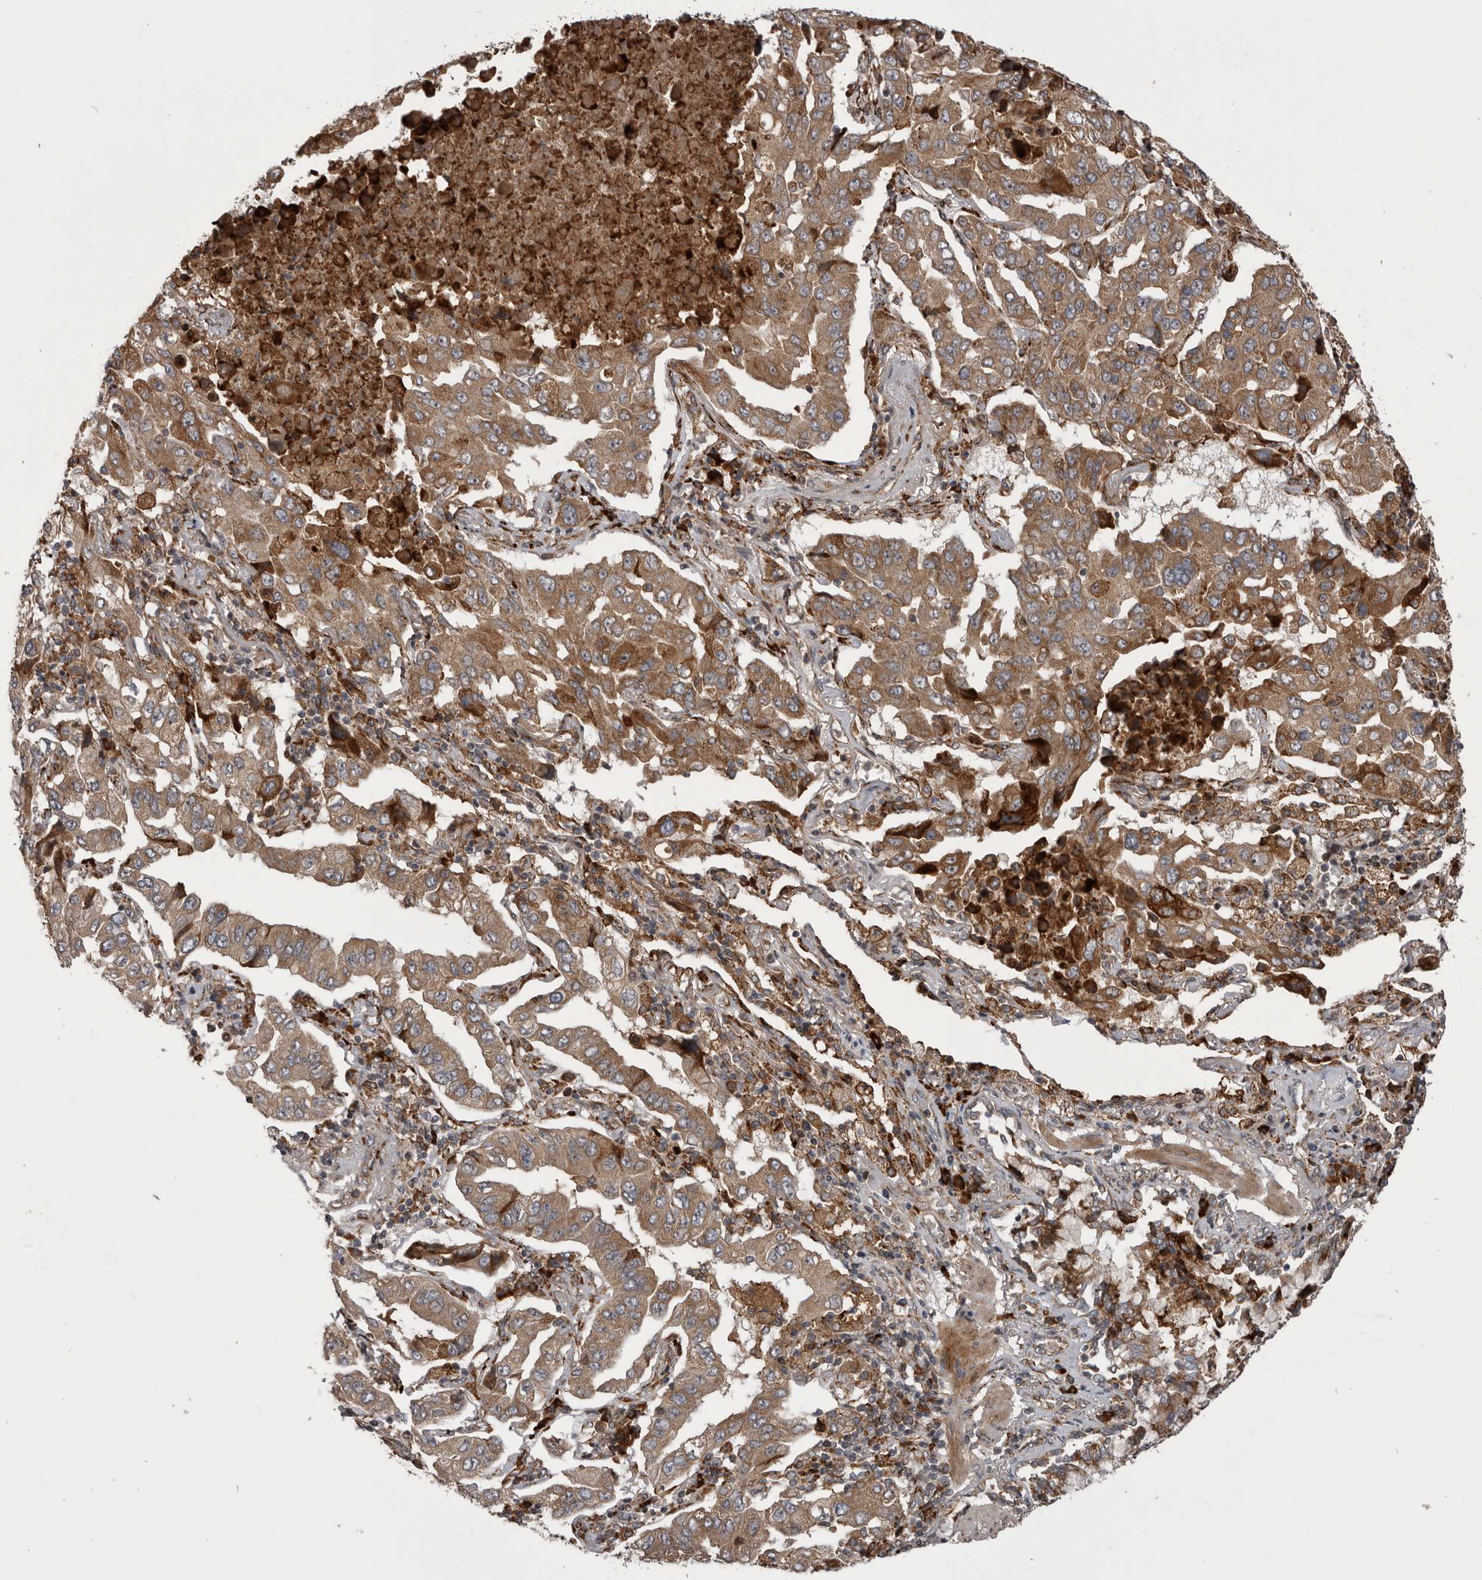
{"staining": {"intensity": "moderate", "quantity": ">75%", "location": "cytoplasmic/membranous"}, "tissue": "lung cancer", "cell_type": "Tumor cells", "image_type": "cancer", "snomed": [{"axis": "morphology", "description": "Adenocarcinoma, NOS"}, {"axis": "topography", "description": "Lung"}], "caption": "Immunohistochemical staining of lung cancer demonstrates medium levels of moderate cytoplasmic/membranous positivity in about >75% of tumor cells. The staining is performed using DAB brown chromogen to label protein expression. The nuclei are counter-stained blue using hematoxylin.", "gene": "RAB3GAP2", "patient": {"sex": "female", "age": 65}}